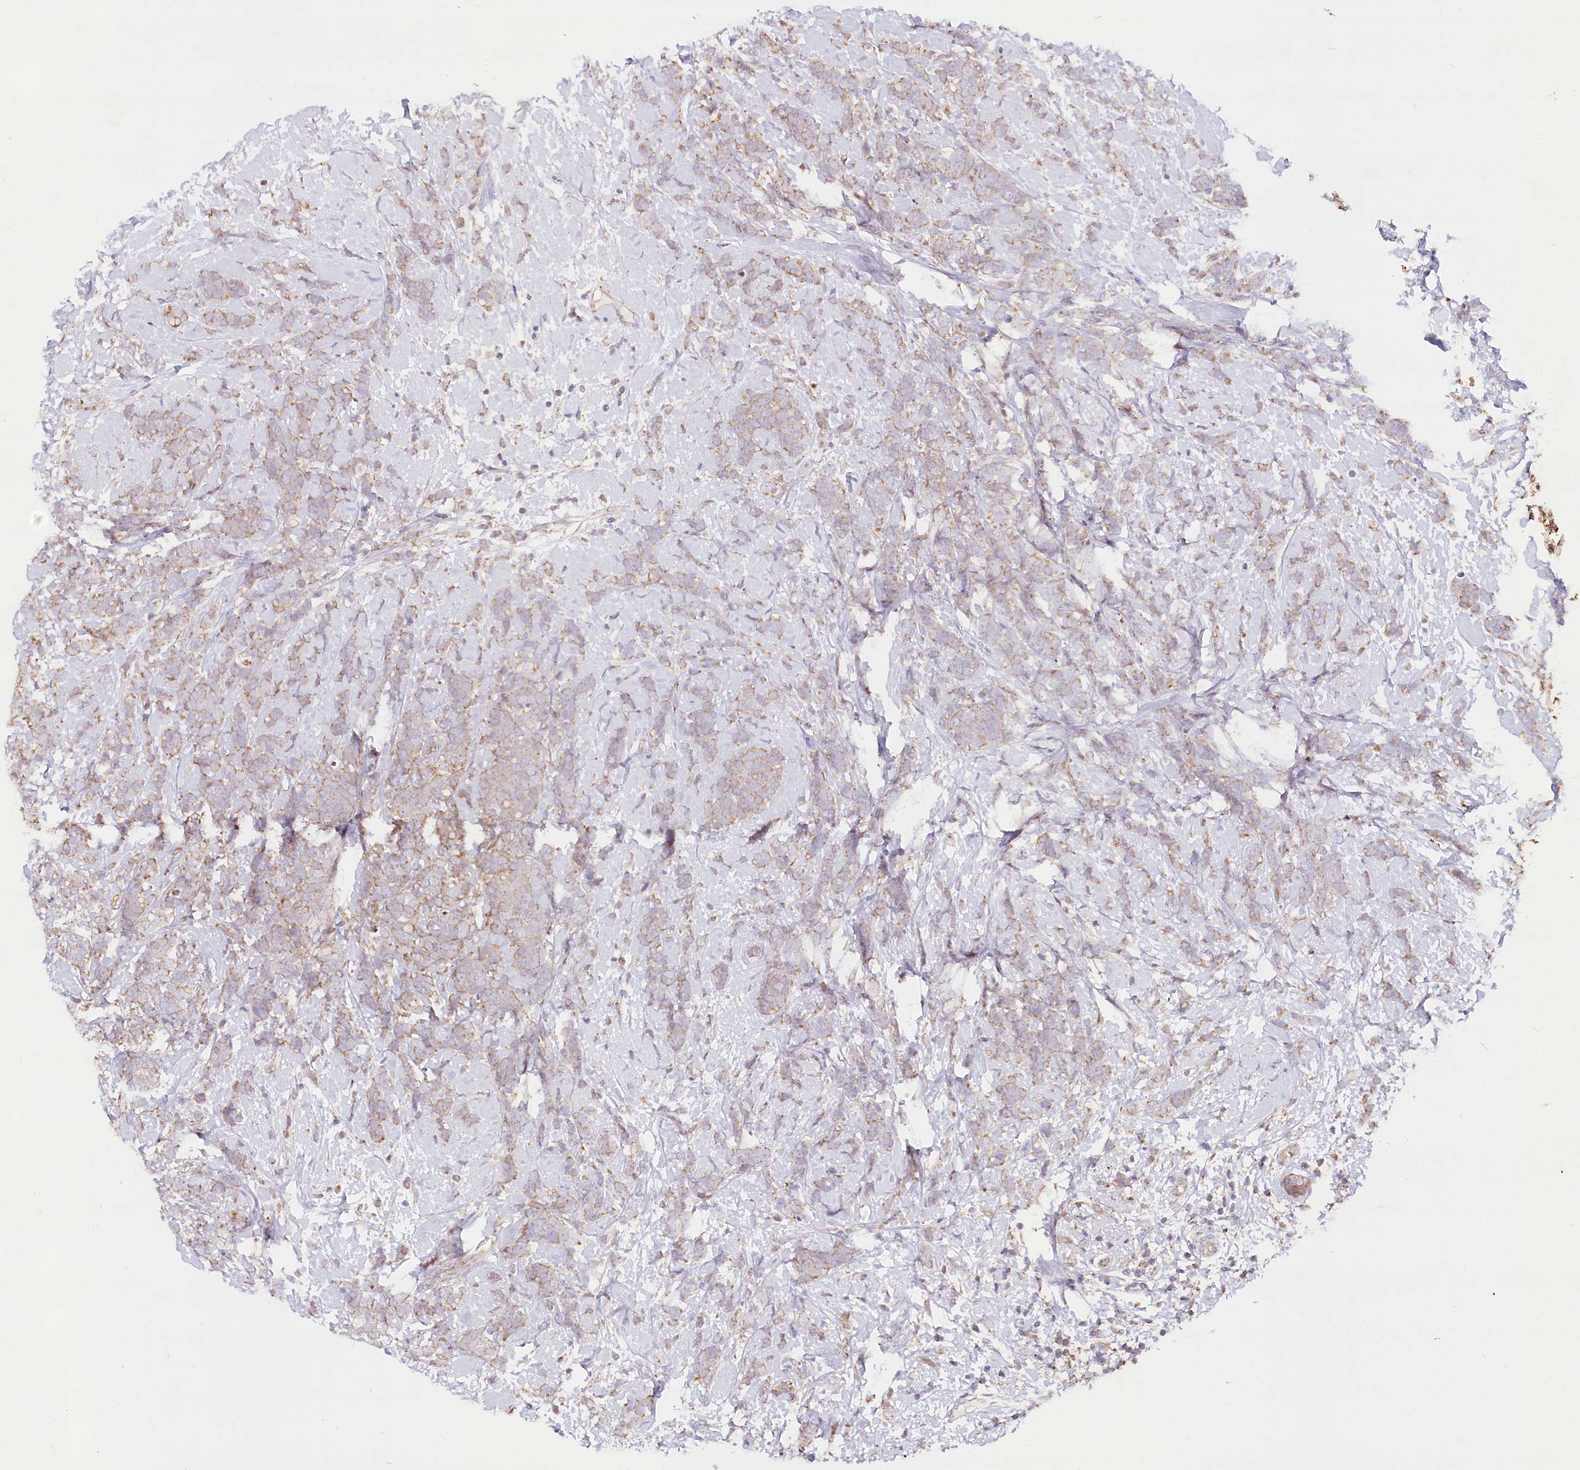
{"staining": {"intensity": "weak", "quantity": ">75%", "location": "cytoplasmic/membranous"}, "tissue": "breast cancer", "cell_type": "Tumor cells", "image_type": "cancer", "snomed": [{"axis": "morphology", "description": "Lobular carcinoma"}, {"axis": "topography", "description": "Breast"}], "caption": "Immunohistochemistry photomicrograph of neoplastic tissue: human breast cancer stained using IHC demonstrates low levels of weak protein expression localized specifically in the cytoplasmic/membranous of tumor cells, appearing as a cytoplasmic/membranous brown color.", "gene": "TASOR2", "patient": {"sex": "female", "age": 58}}